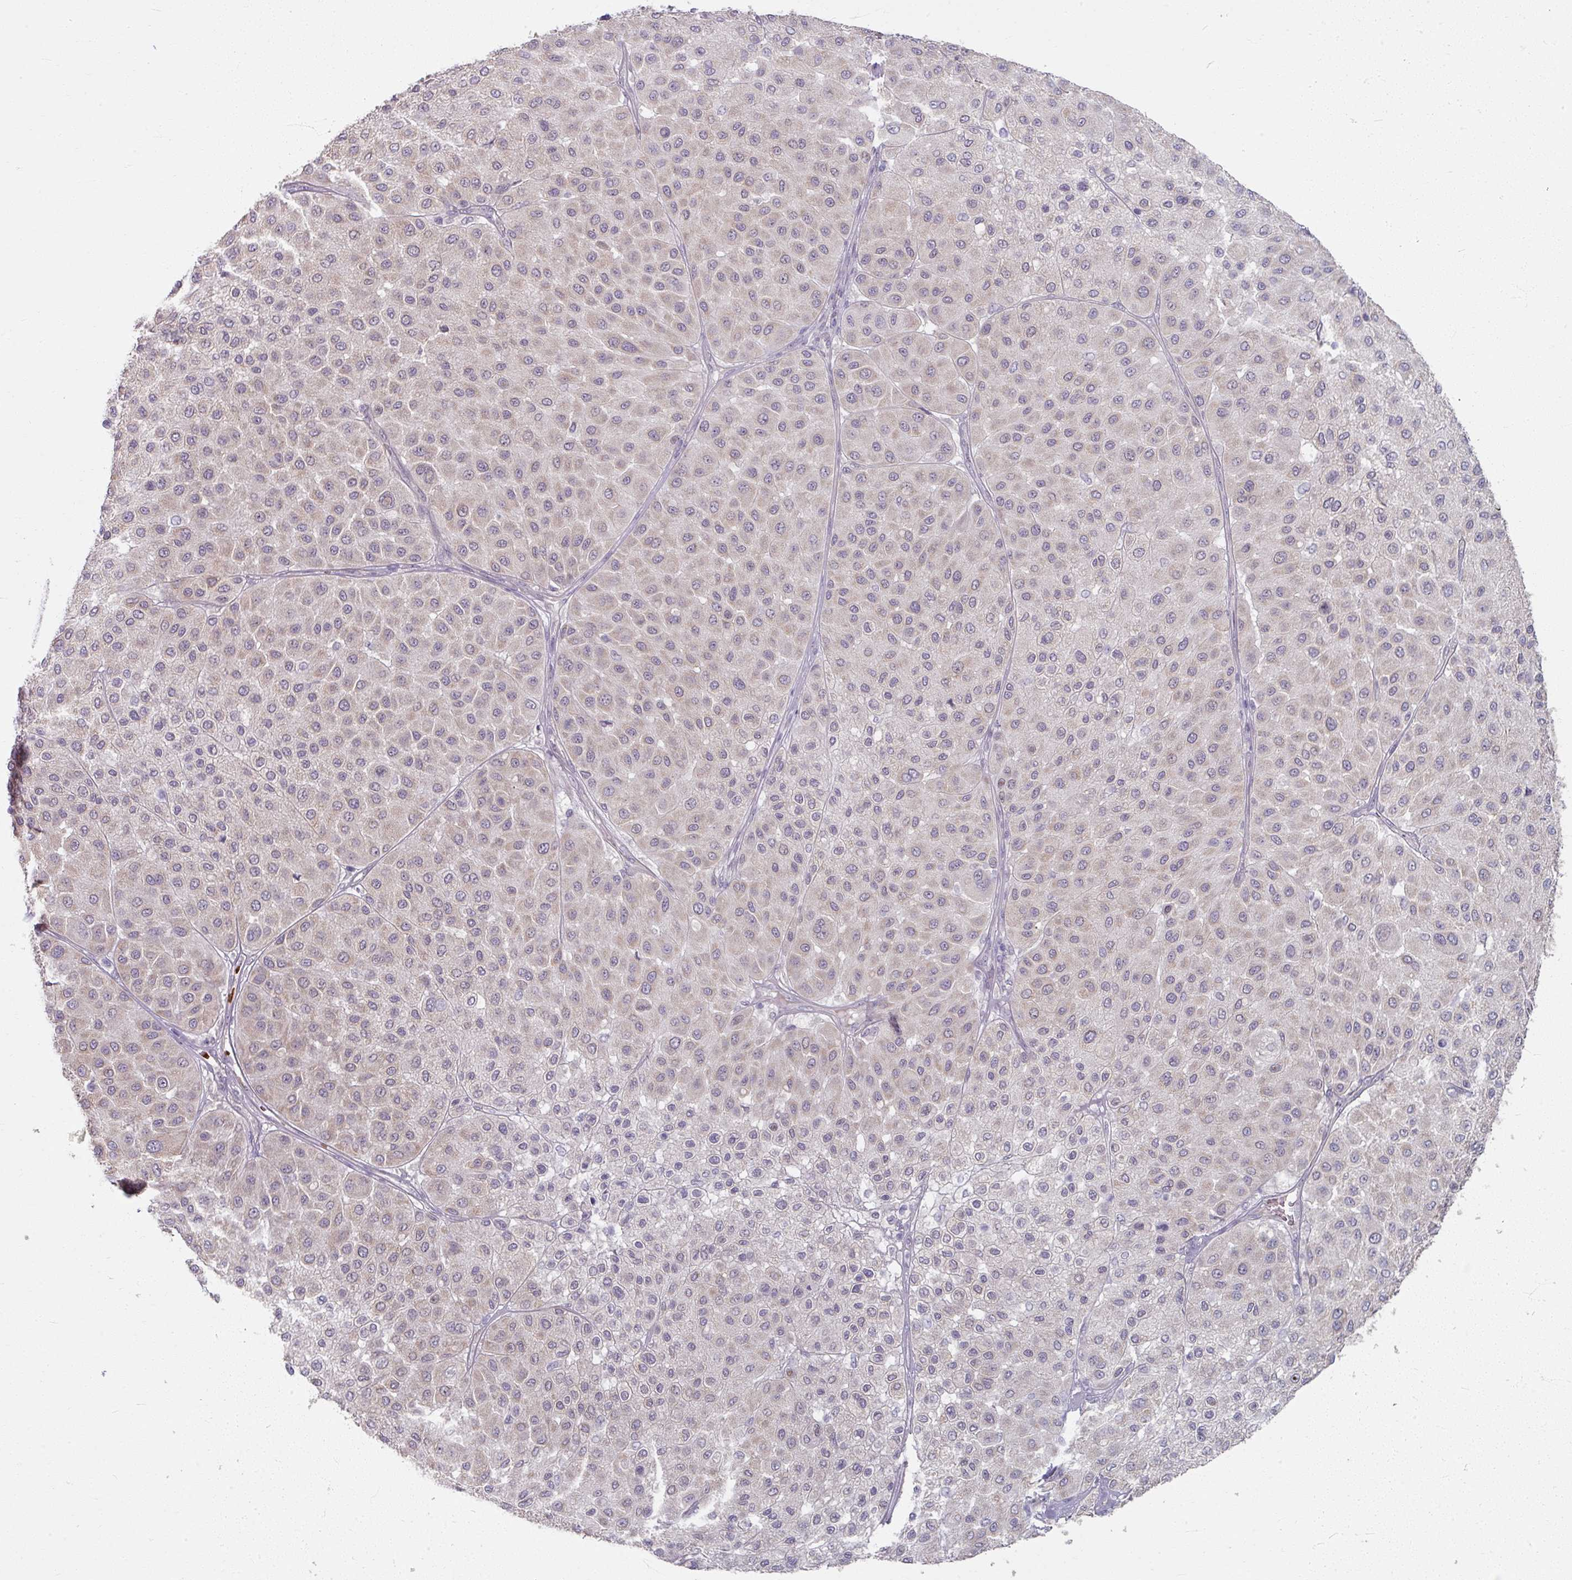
{"staining": {"intensity": "weak", "quantity": "<25%", "location": "cytoplasmic/membranous"}, "tissue": "melanoma", "cell_type": "Tumor cells", "image_type": "cancer", "snomed": [{"axis": "morphology", "description": "Malignant melanoma, Metastatic site"}, {"axis": "topography", "description": "Smooth muscle"}], "caption": "Immunohistochemical staining of human melanoma demonstrates no significant positivity in tumor cells.", "gene": "KMT5C", "patient": {"sex": "male", "age": 41}}